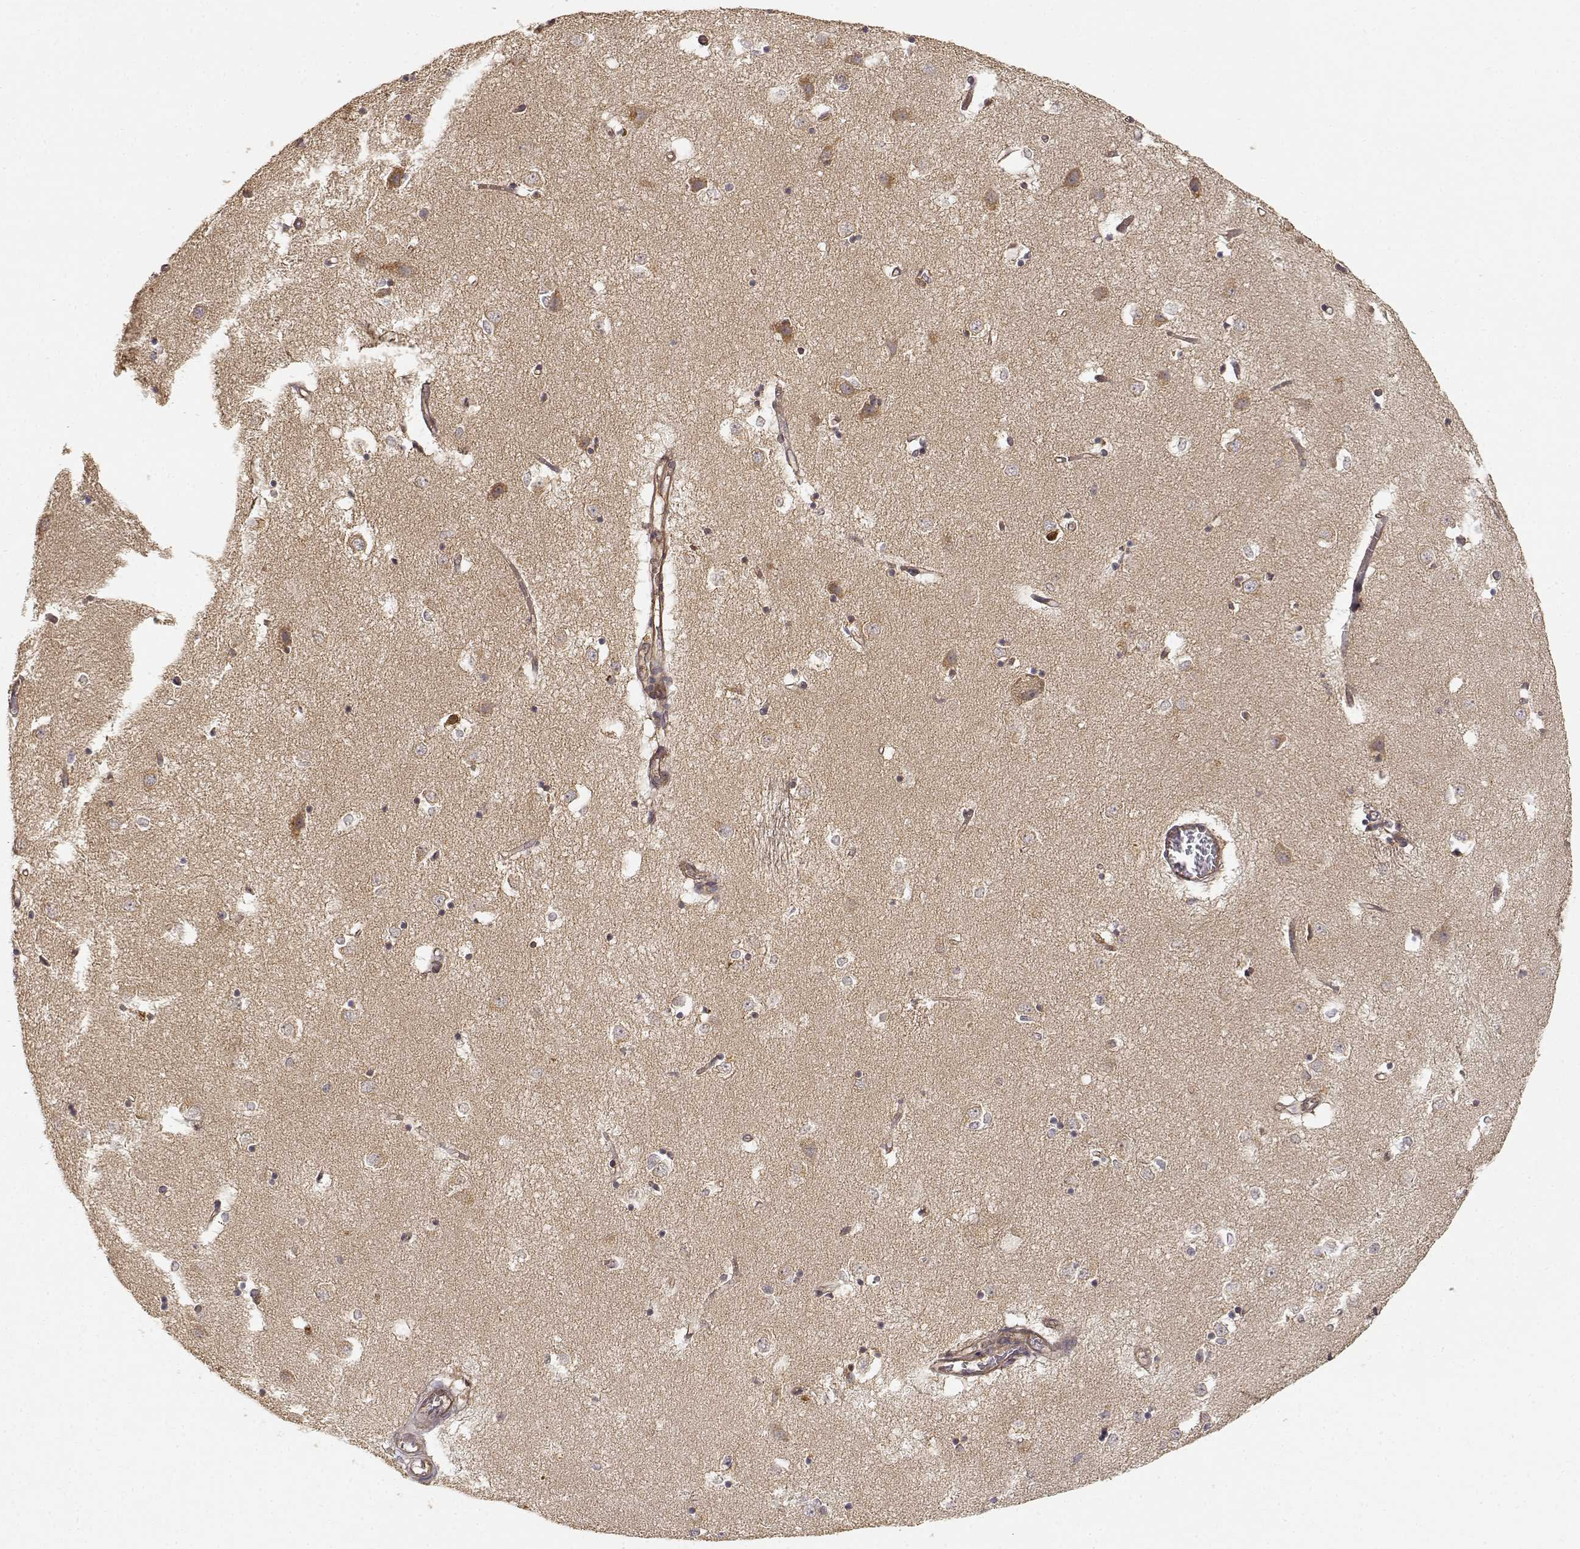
{"staining": {"intensity": "weak", "quantity": ">75%", "location": "cytoplasmic/membranous"}, "tissue": "caudate", "cell_type": "Glial cells", "image_type": "normal", "snomed": [{"axis": "morphology", "description": "Normal tissue, NOS"}, {"axis": "topography", "description": "Lateral ventricle wall"}], "caption": "Human caudate stained for a protein (brown) shows weak cytoplasmic/membranous positive staining in approximately >75% of glial cells.", "gene": "CDK5RAP2", "patient": {"sex": "male", "age": 54}}